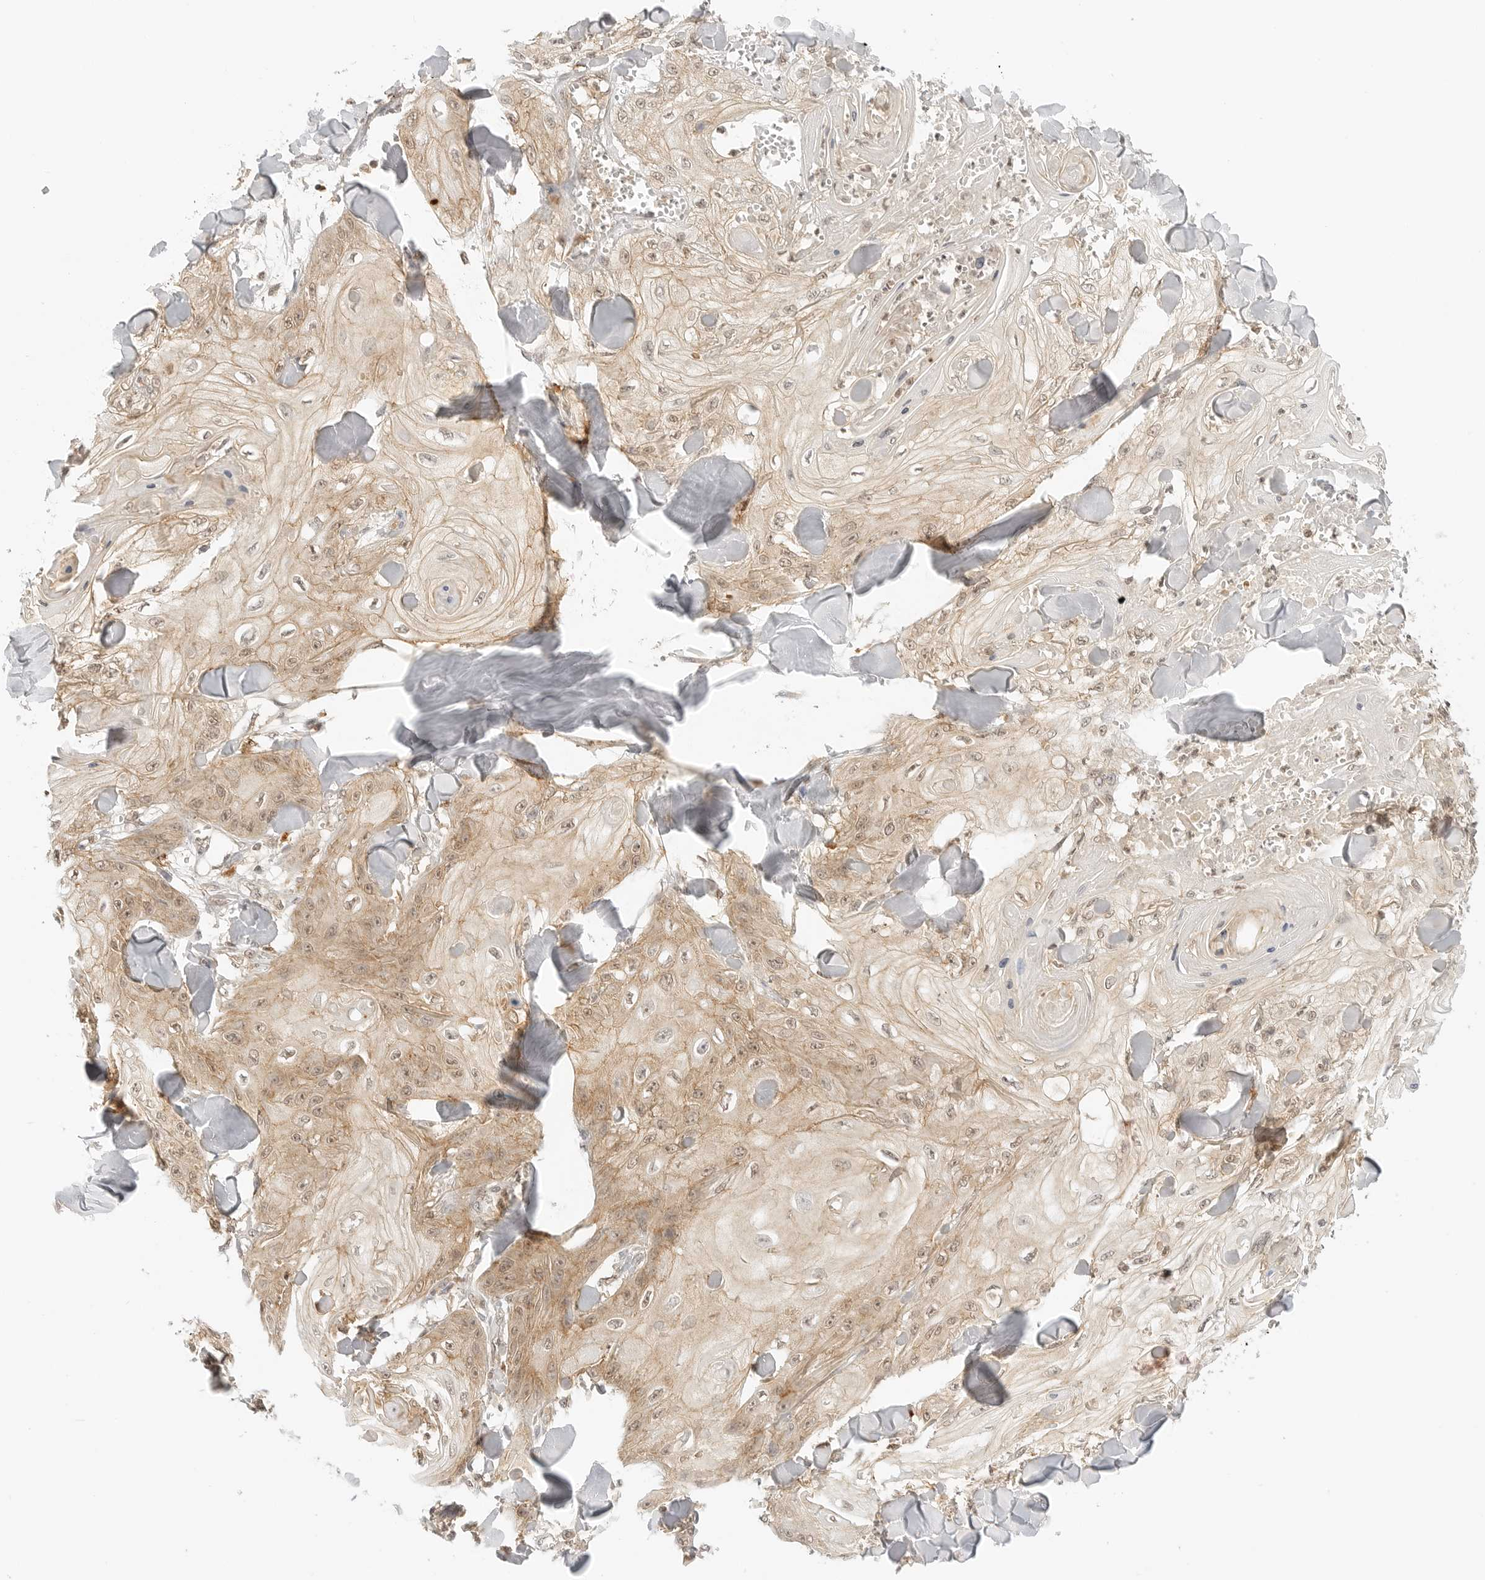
{"staining": {"intensity": "moderate", "quantity": ">75%", "location": "cytoplasmic/membranous,nuclear"}, "tissue": "skin cancer", "cell_type": "Tumor cells", "image_type": "cancer", "snomed": [{"axis": "morphology", "description": "Squamous cell carcinoma, NOS"}, {"axis": "topography", "description": "Skin"}], "caption": "Skin cancer (squamous cell carcinoma) was stained to show a protein in brown. There is medium levels of moderate cytoplasmic/membranous and nuclear staining in approximately >75% of tumor cells.", "gene": "EPHA1", "patient": {"sex": "male", "age": 74}}